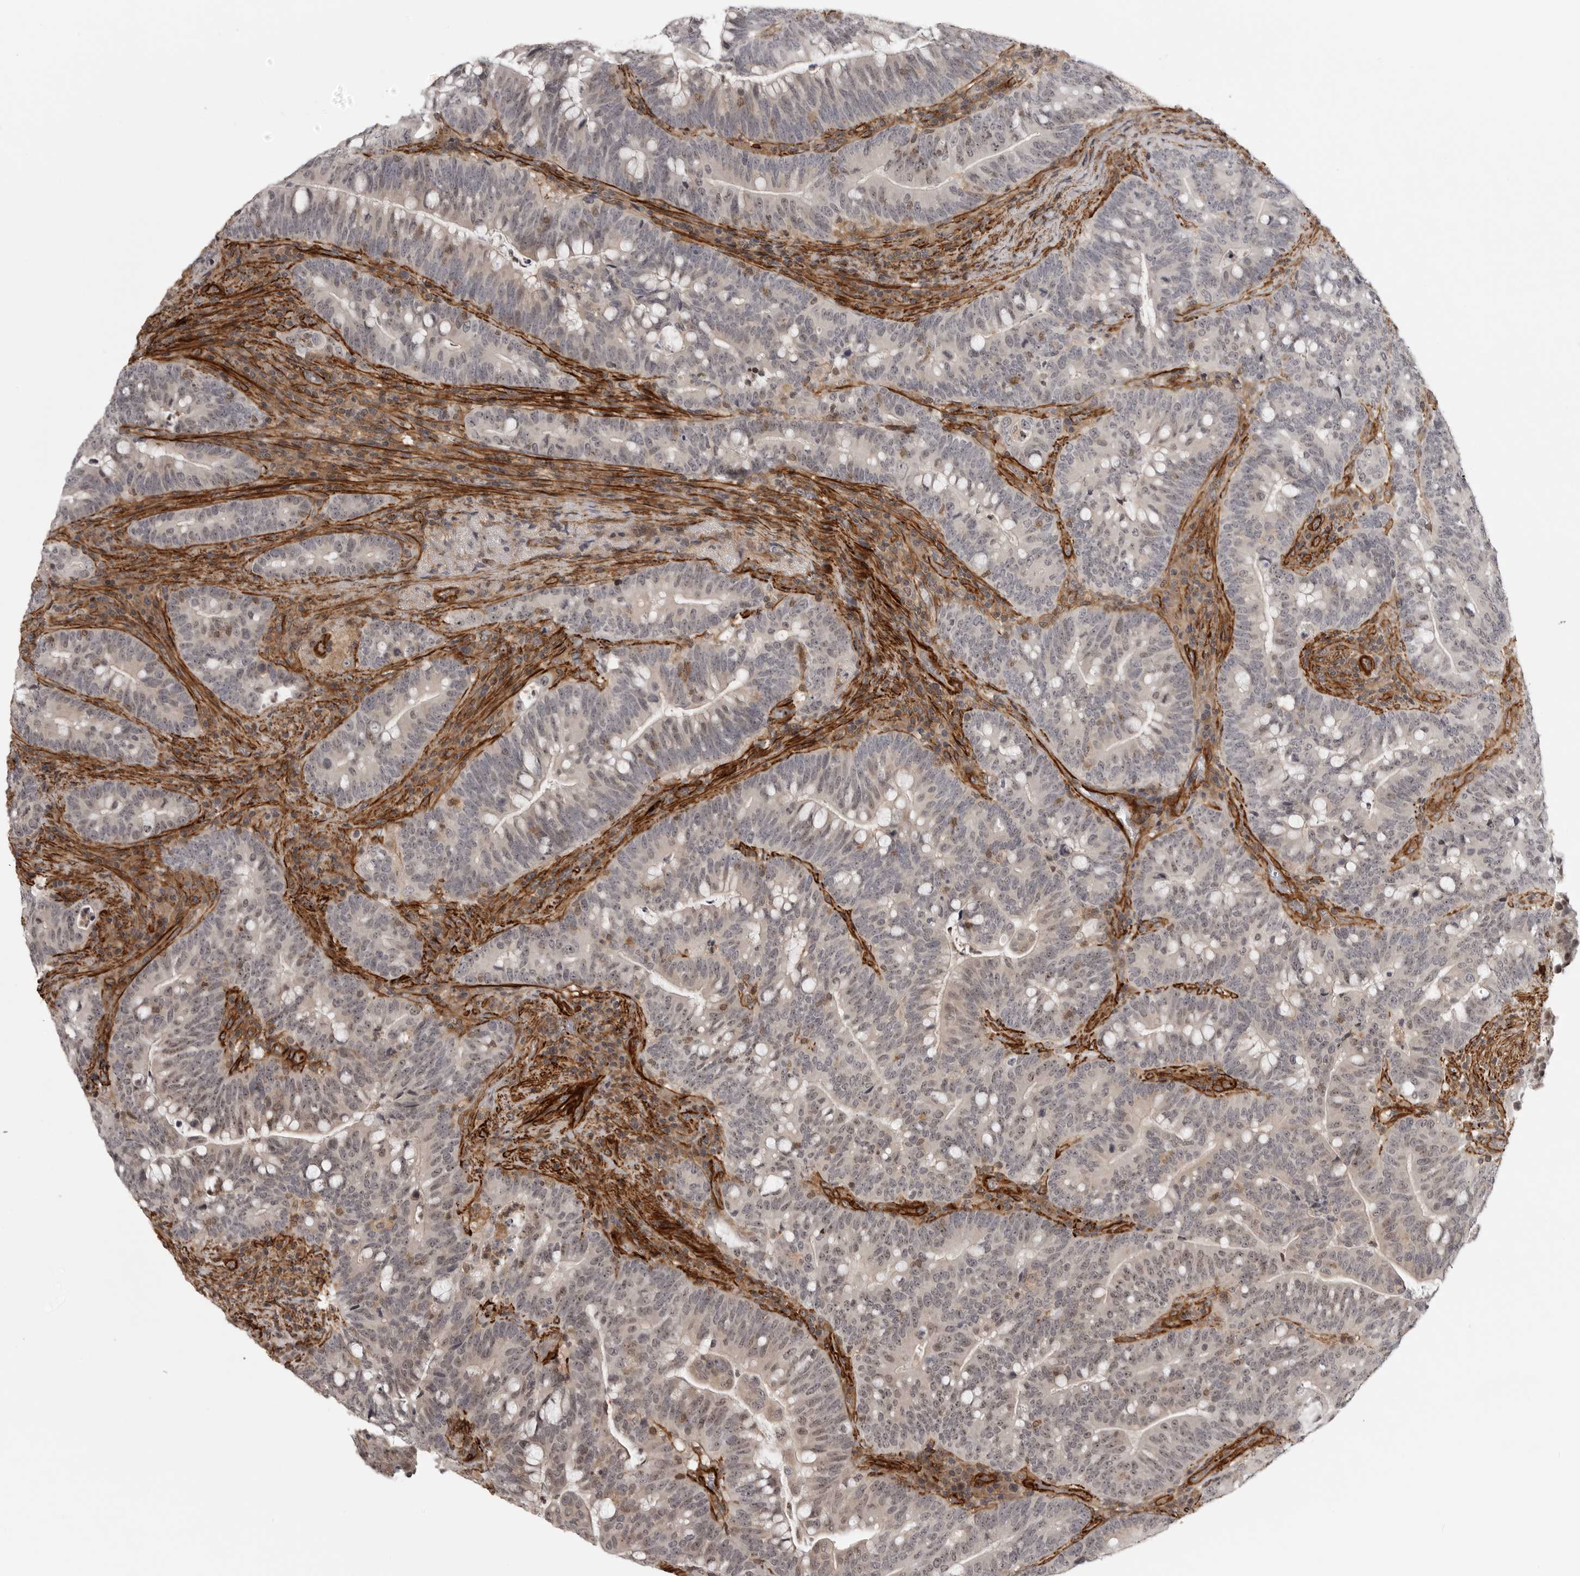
{"staining": {"intensity": "weak", "quantity": "<25%", "location": "nuclear"}, "tissue": "colorectal cancer", "cell_type": "Tumor cells", "image_type": "cancer", "snomed": [{"axis": "morphology", "description": "Adenocarcinoma, NOS"}, {"axis": "topography", "description": "Colon"}], "caption": "High magnification brightfield microscopy of adenocarcinoma (colorectal) stained with DAB (3,3'-diaminobenzidine) (brown) and counterstained with hematoxylin (blue): tumor cells show no significant expression.", "gene": "TUT4", "patient": {"sex": "female", "age": 66}}